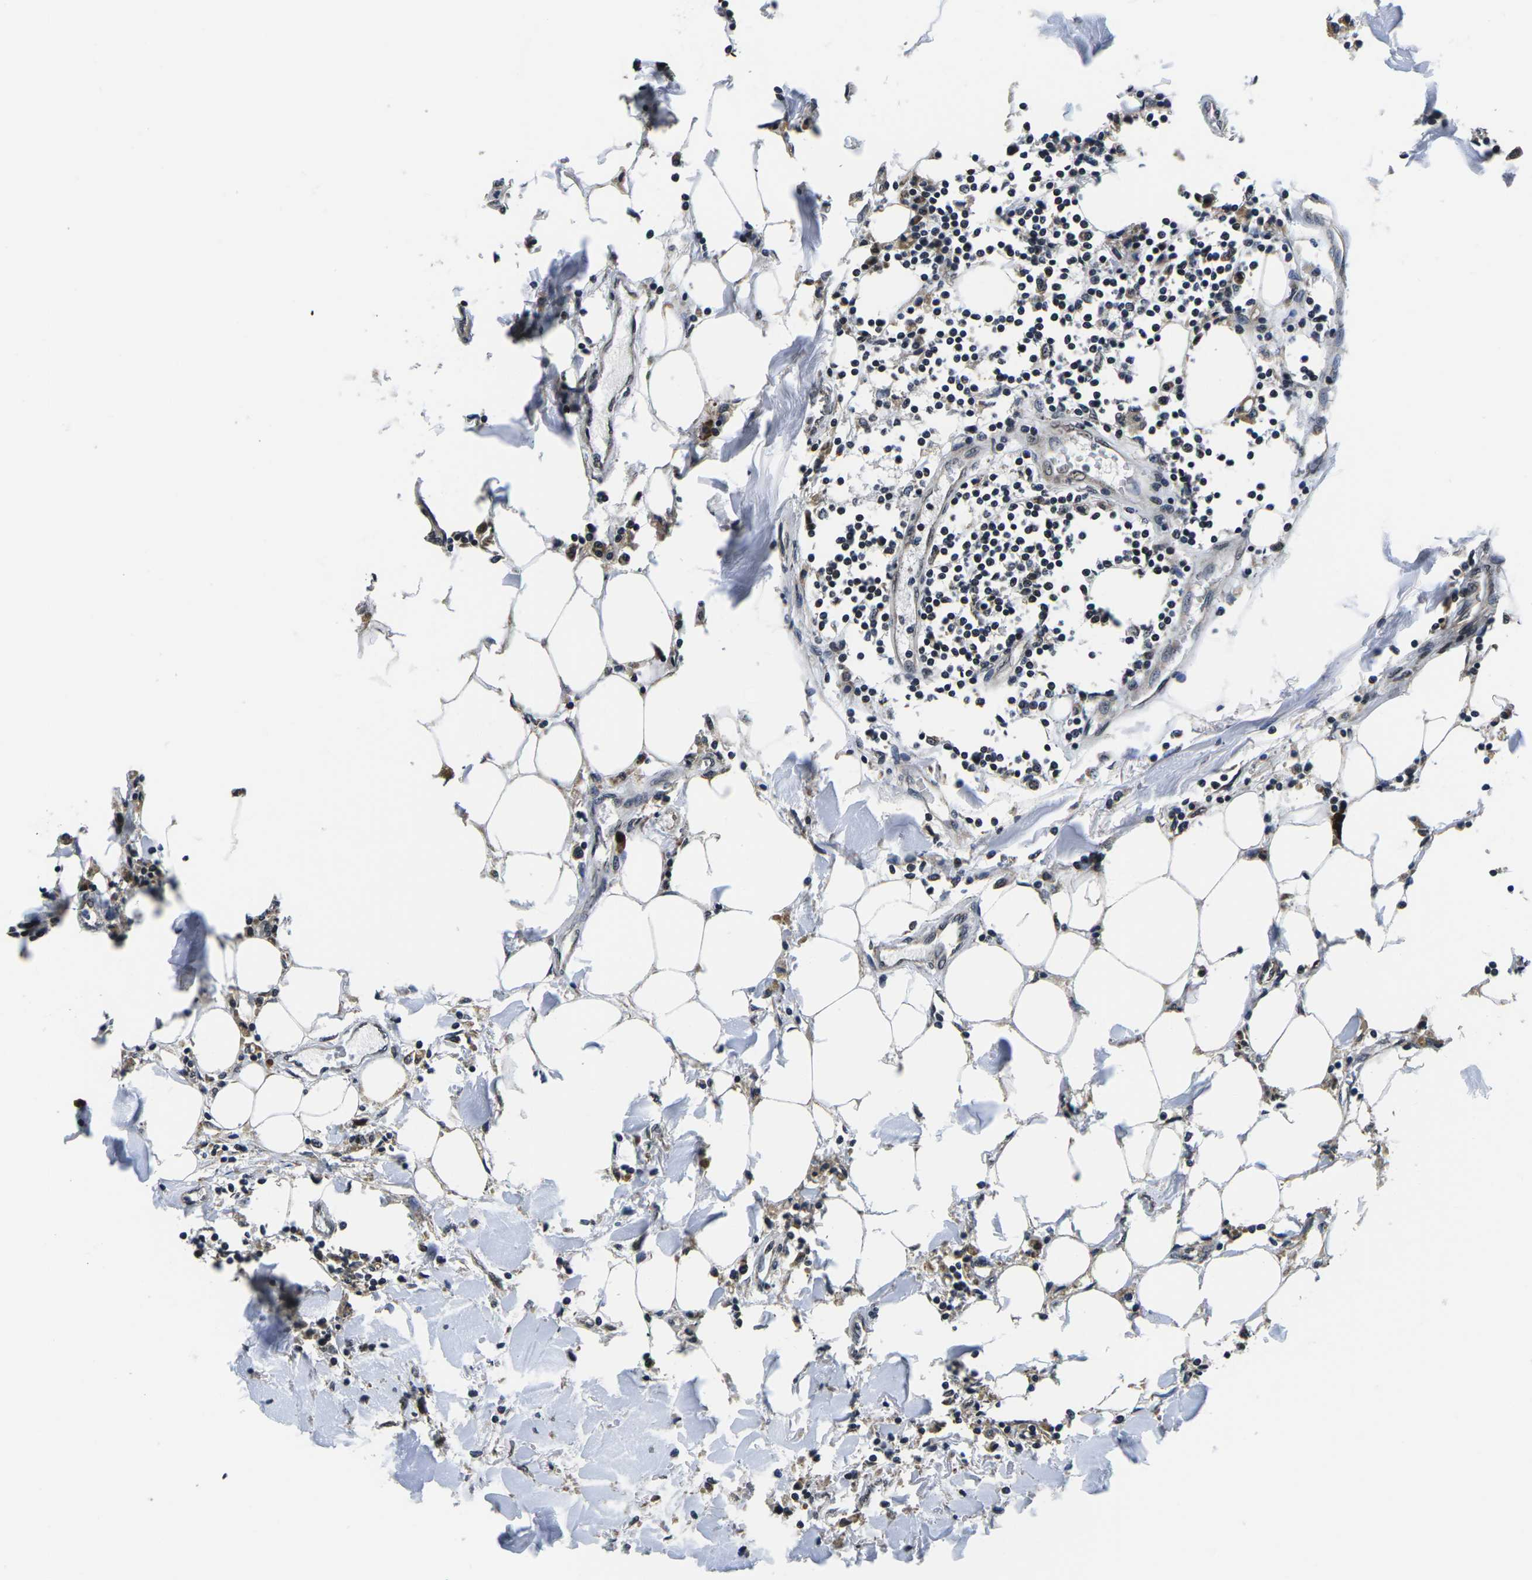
{"staining": {"intensity": "weak", "quantity": "25%-75%", "location": "cytoplasmic/membranous,nuclear"}, "tissue": "breast cancer", "cell_type": "Tumor cells", "image_type": "cancer", "snomed": [{"axis": "morphology", "description": "Duct carcinoma"}, {"axis": "topography", "description": "Breast"}], "caption": "Invasive ductal carcinoma (breast) tissue reveals weak cytoplasmic/membranous and nuclear expression in about 25%-75% of tumor cells, visualized by immunohistochemistry.", "gene": "CCNE1", "patient": {"sex": "female", "age": 80}}